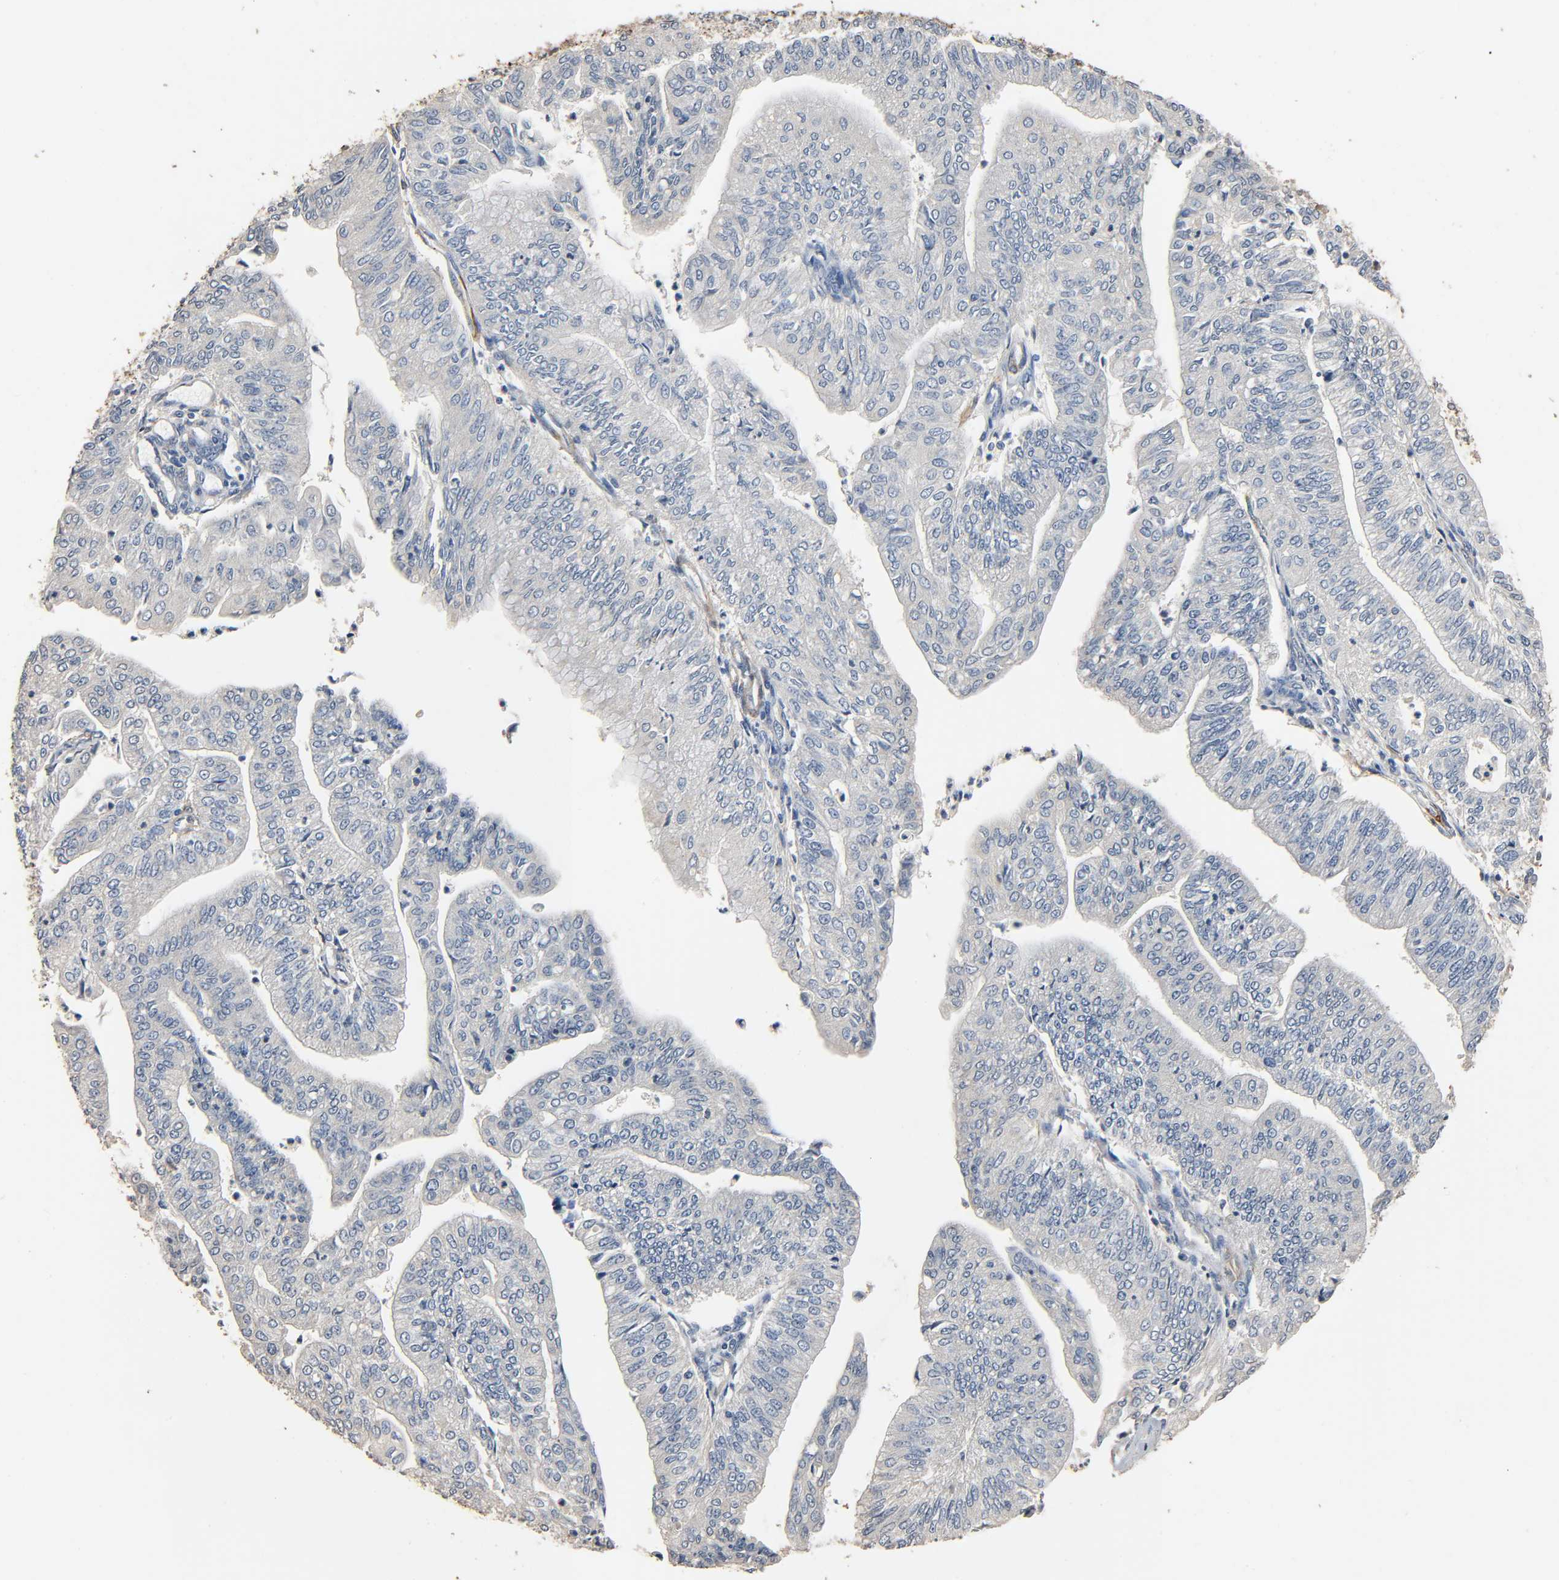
{"staining": {"intensity": "negative", "quantity": "none", "location": "none"}, "tissue": "endometrial cancer", "cell_type": "Tumor cells", "image_type": "cancer", "snomed": [{"axis": "morphology", "description": "Adenocarcinoma, NOS"}, {"axis": "topography", "description": "Endometrium"}], "caption": "This is an IHC image of human endometrial cancer (adenocarcinoma). There is no positivity in tumor cells.", "gene": "GSTA3", "patient": {"sex": "female", "age": 59}}